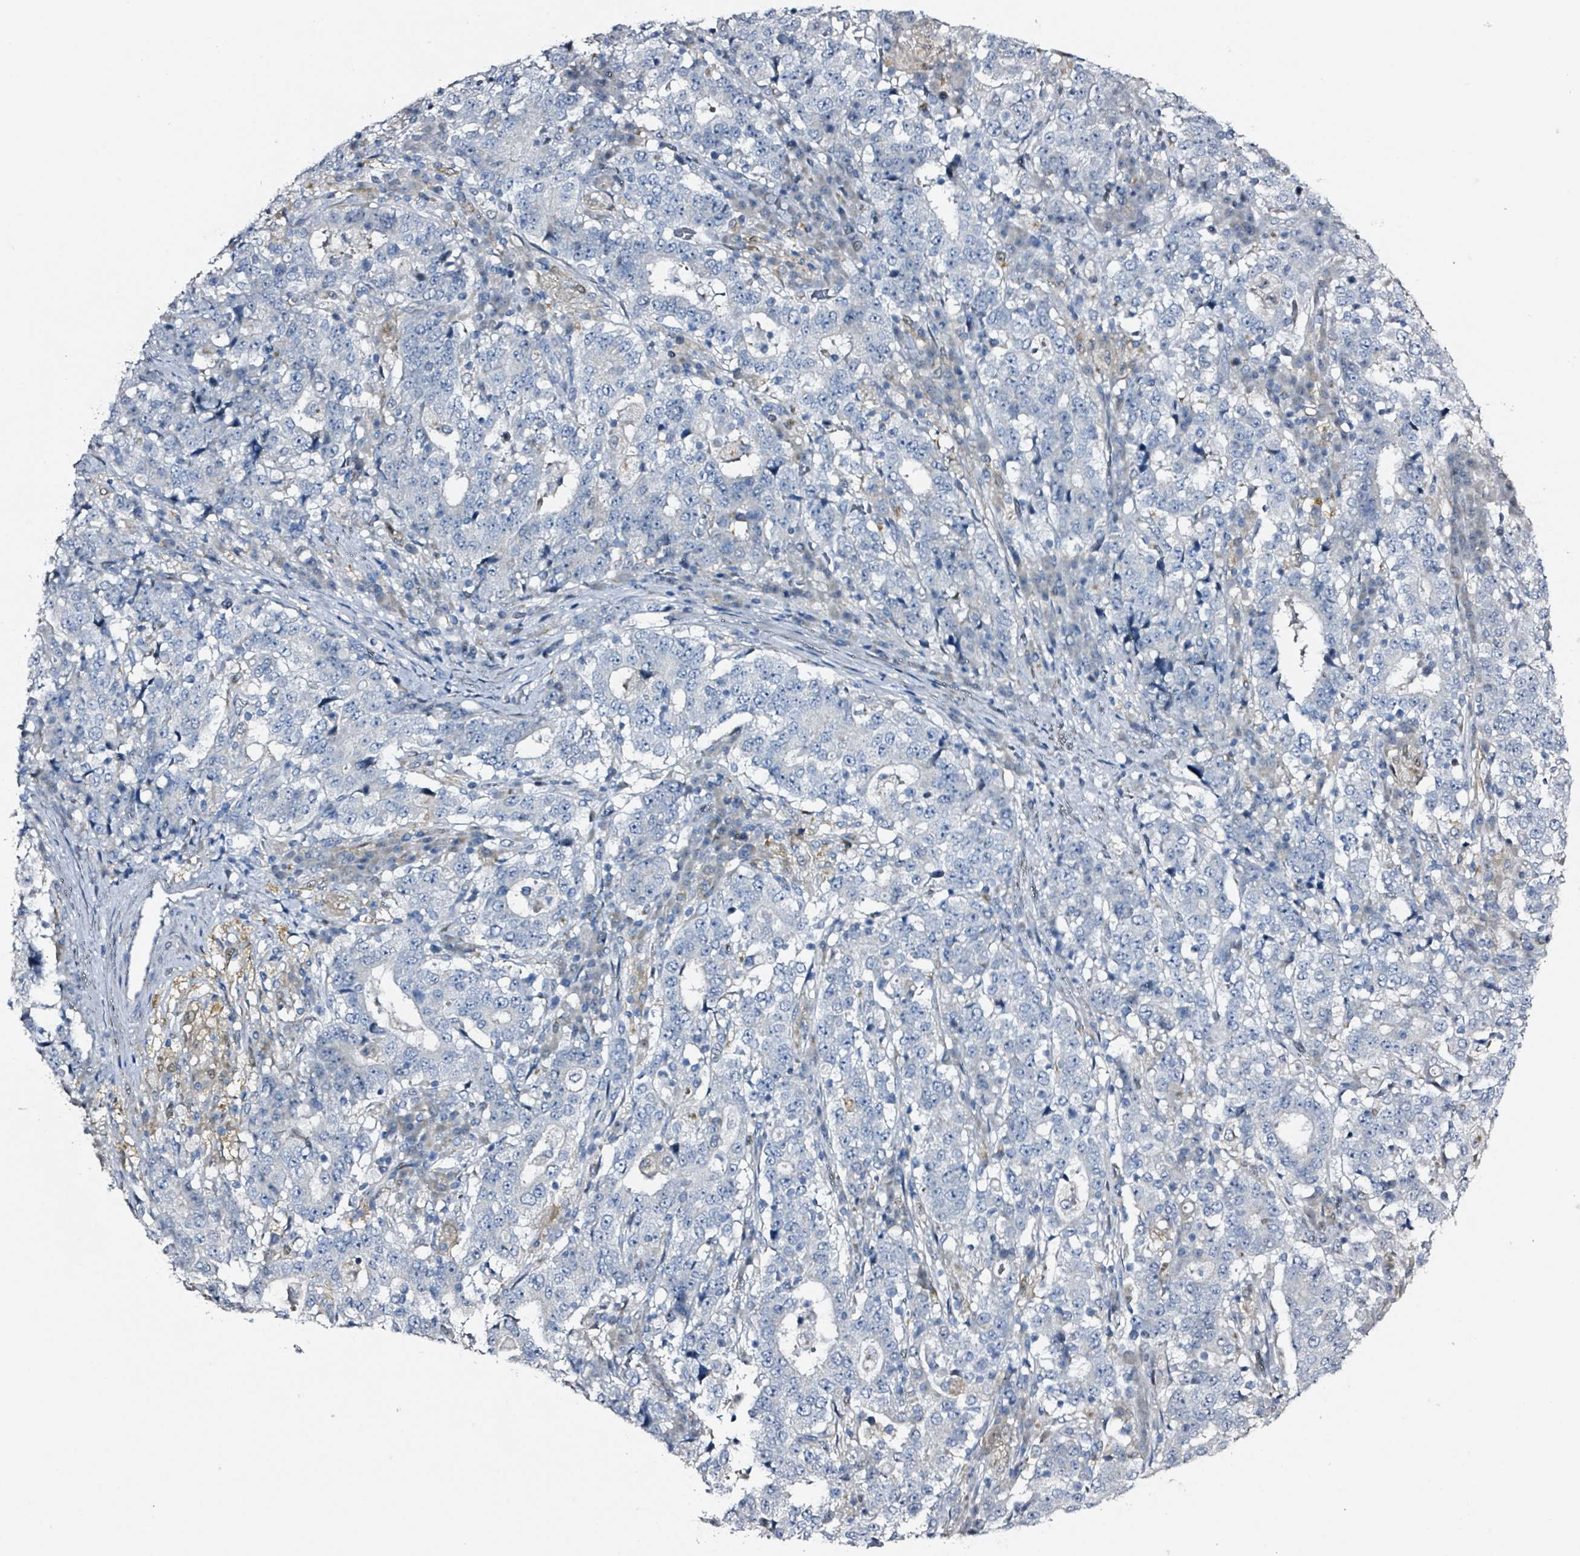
{"staining": {"intensity": "negative", "quantity": "none", "location": "none"}, "tissue": "stomach cancer", "cell_type": "Tumor cells", "image_type": "cancer", "snomed": [{"axis": "morphology", "description": "Adenocarcinoma, NOS"}, {"axis": "topography", "description": "Stomach"}], "caption": "IHC histopathology image of neoplastic tissue: stomach cancer stained with DAB (3,3'-diaminobenzidine) displays no significant protein positivity in tumor cells.", "gene": "B3GAT3", "patient": {"sex": "male", "age": 59}}